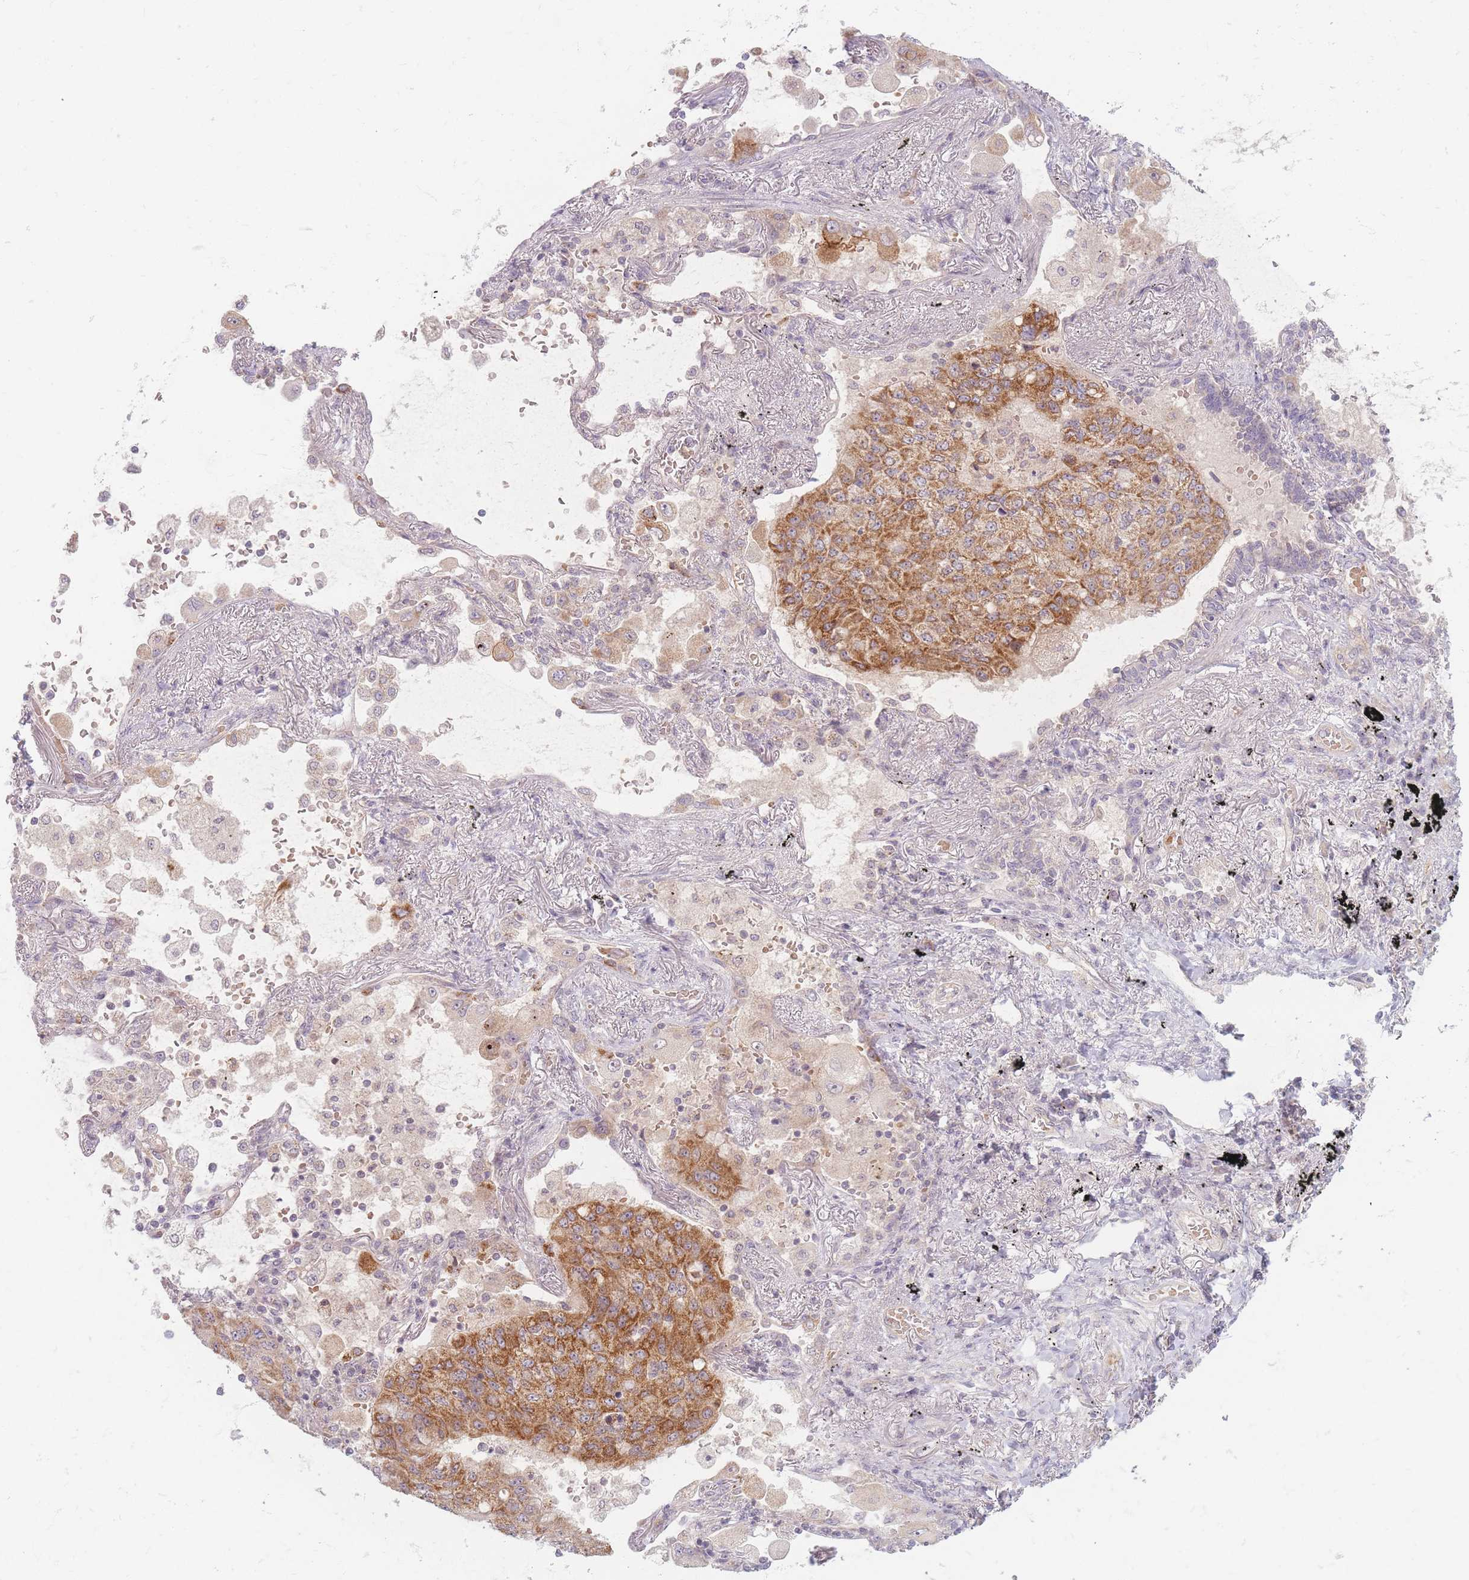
{"staining": {"intensity": "moderate", "quantity": ">75%", "location": "cytoplasmic/membranous"}, "tissue": "lung cancer", "cell_type": "Tumor cells", "image_type": "cancer", "snomed": [{"axis": "morphology", "description": "Squamous cell carcinoma, NOS"}, {"axis": "topography", "description": "Lung"}], "caption": "Immunohistochemical staining of squamous cell carcinoma (lung) reveals medium levels of moderate cytoplasmic/membranous staining in about >75% of tumor cells.", "gene": "CHCHD7", "patient": {"sex": "male", "age": 74}}